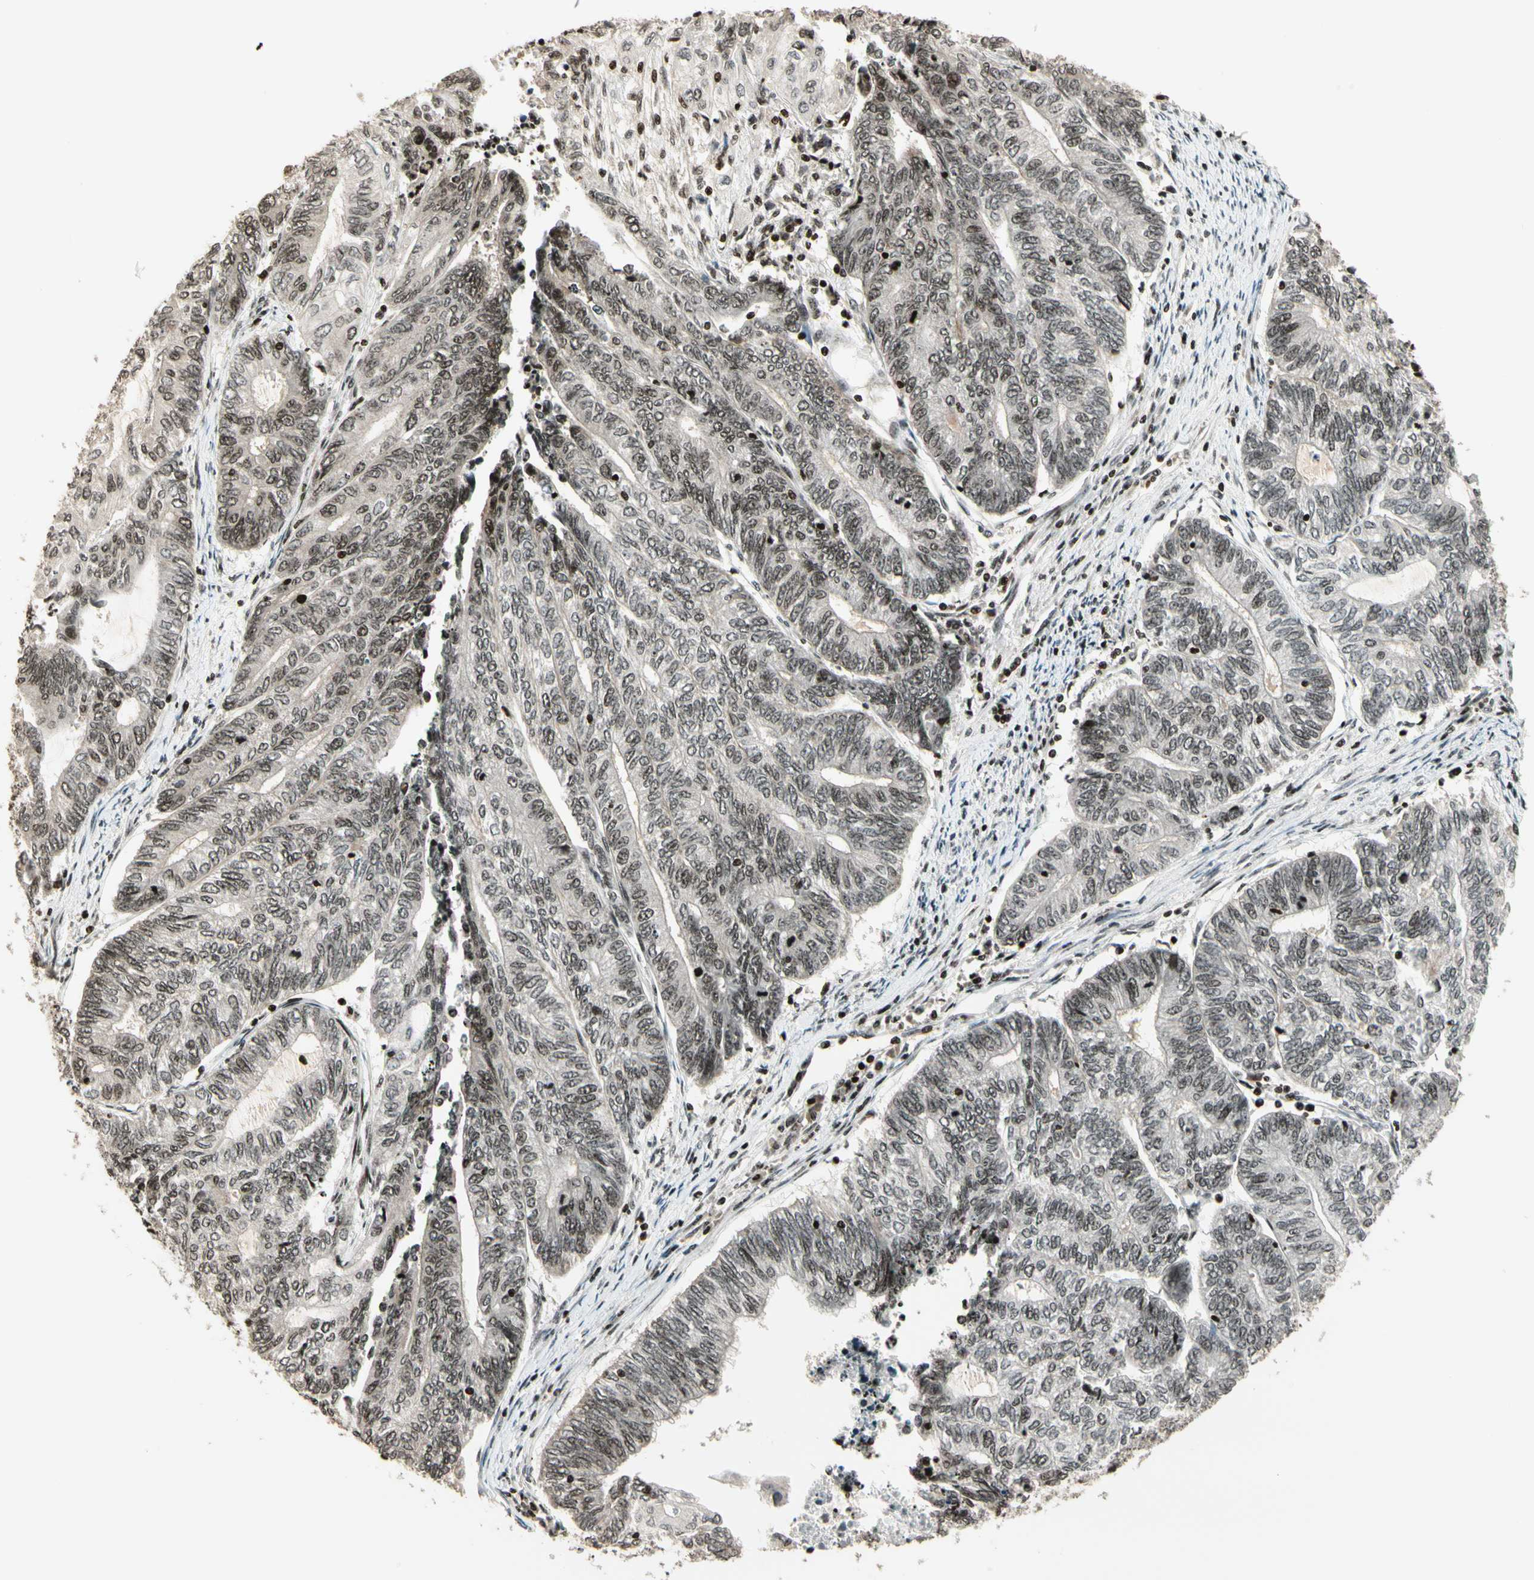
{"staining": {"intensity": "weak", "quantity": ">75%", "location": "nuclear"}, "tissue": "endometrial cancer", "cell_type": "Tumor cells", "image_type": "cancer", "snomed": [{"axis": "morphology", "description": "Adenocarcinoma, NOS"}, {"axis": "topography", "description": "Uterus"}, {"axis": "topography", "description": "Endometrium"}], "caption": "Immunohistochemistry (IHC) histopathology image of endometrial cancer (adenocarcinoma) stained for a protein (brown), which reveals low levels of weak nuclear staining in approximately >75% of tumor cells.", "gene": "TSHZ3", "patient": {"sex": "female", "age": 70}}